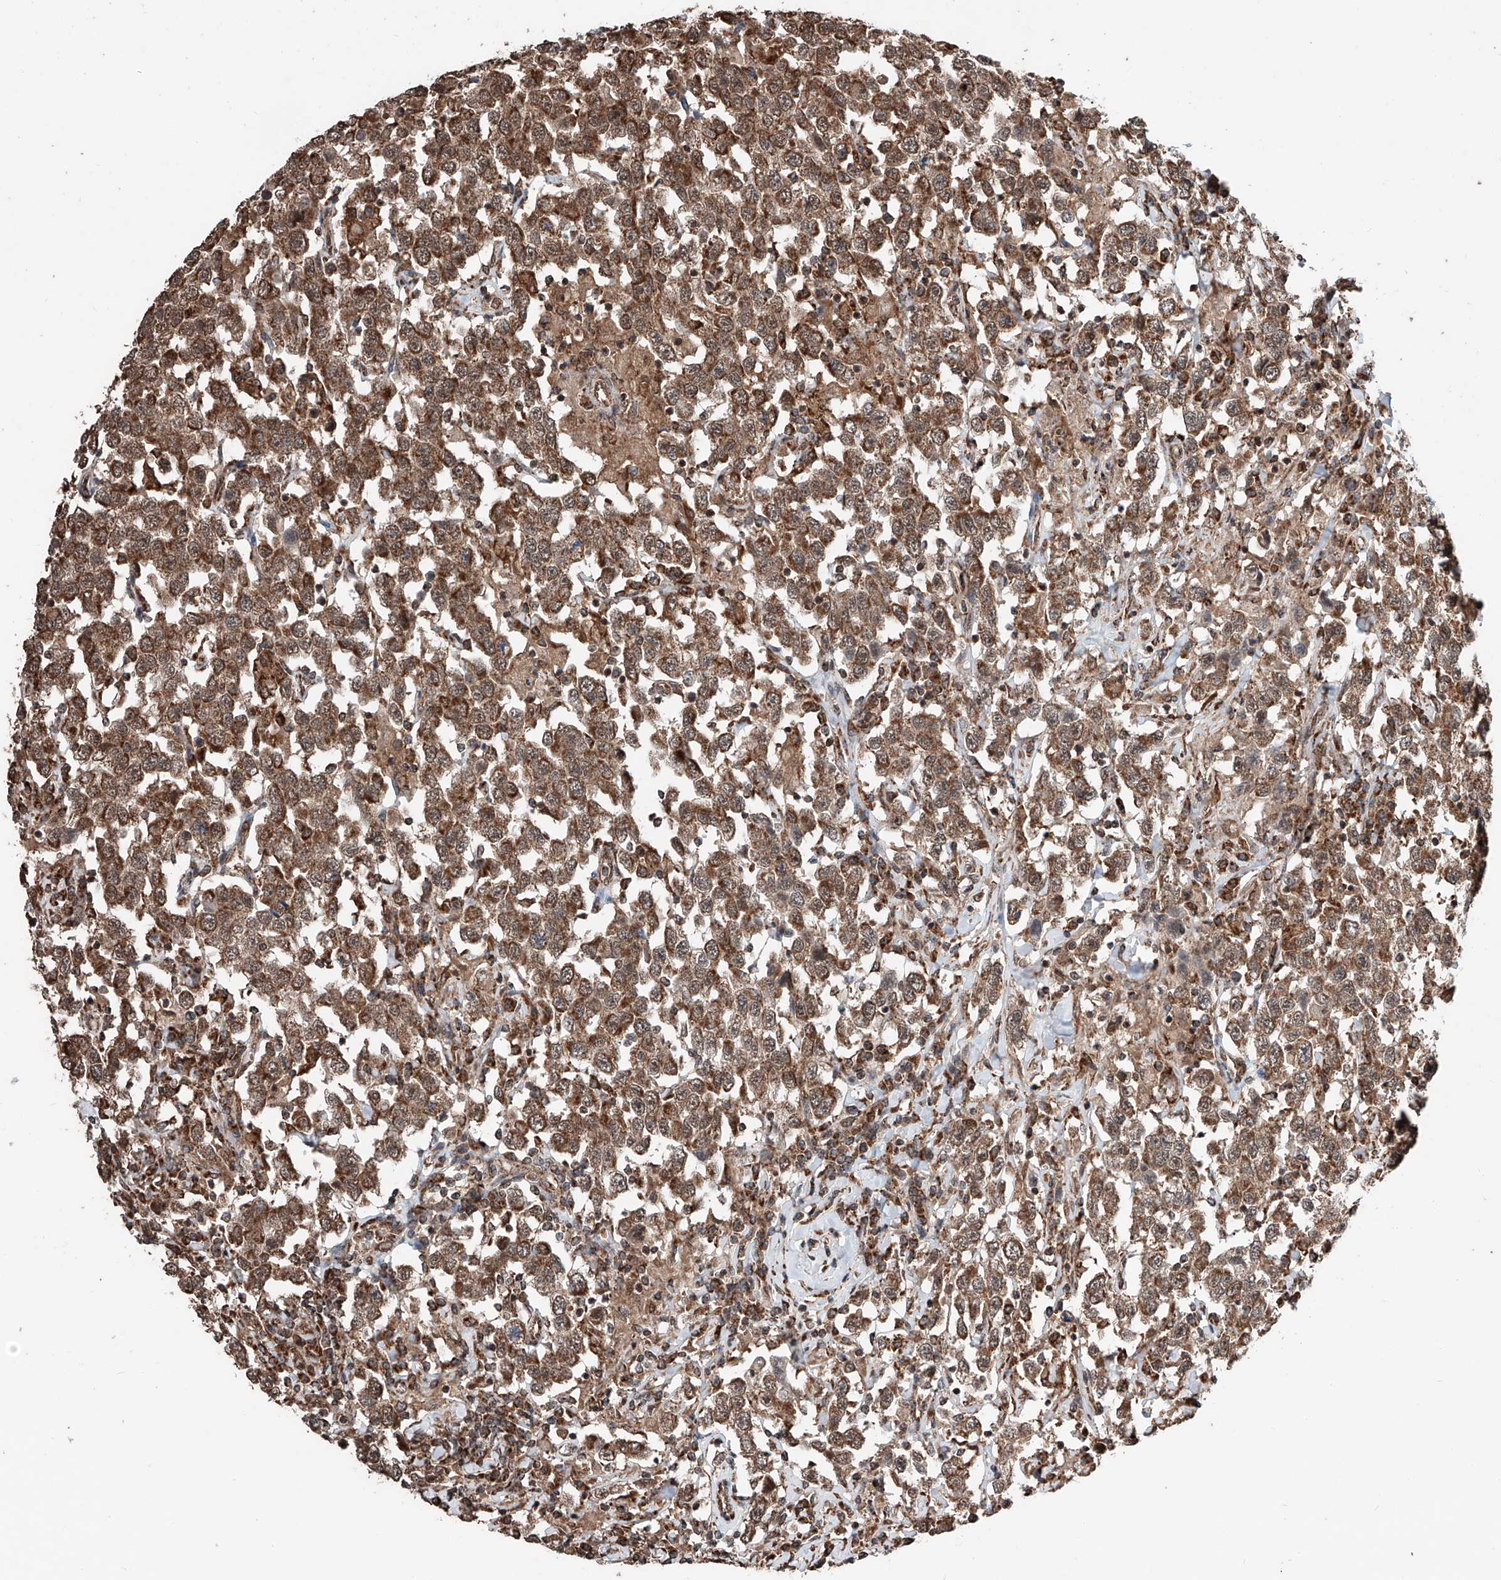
{"staining": {"intensity": "moderate", "quantity": ">75%", "location": "cytoplasmic/membranous"}, "tissue": "testis cancer", "cell_type": "Tumor cells", "image_type": "cancer", "snomed": [{"axis": "morphology", "description": "Seminoma, NOS"}, {"axis": "topography", "description": "Testis"}], "caption": "Immunohistochemistry (IHC) image of neoplastic tissue: human testis cancer stained using IHC shows medium levels of moderate protein expression localized specifically in the cytoplasmic/membranous of tumor cells, appearing as a cytoplasmic/membranous brown color.", "gene": "ZNF445", "patient": {"sex": "male", "age": 41}}